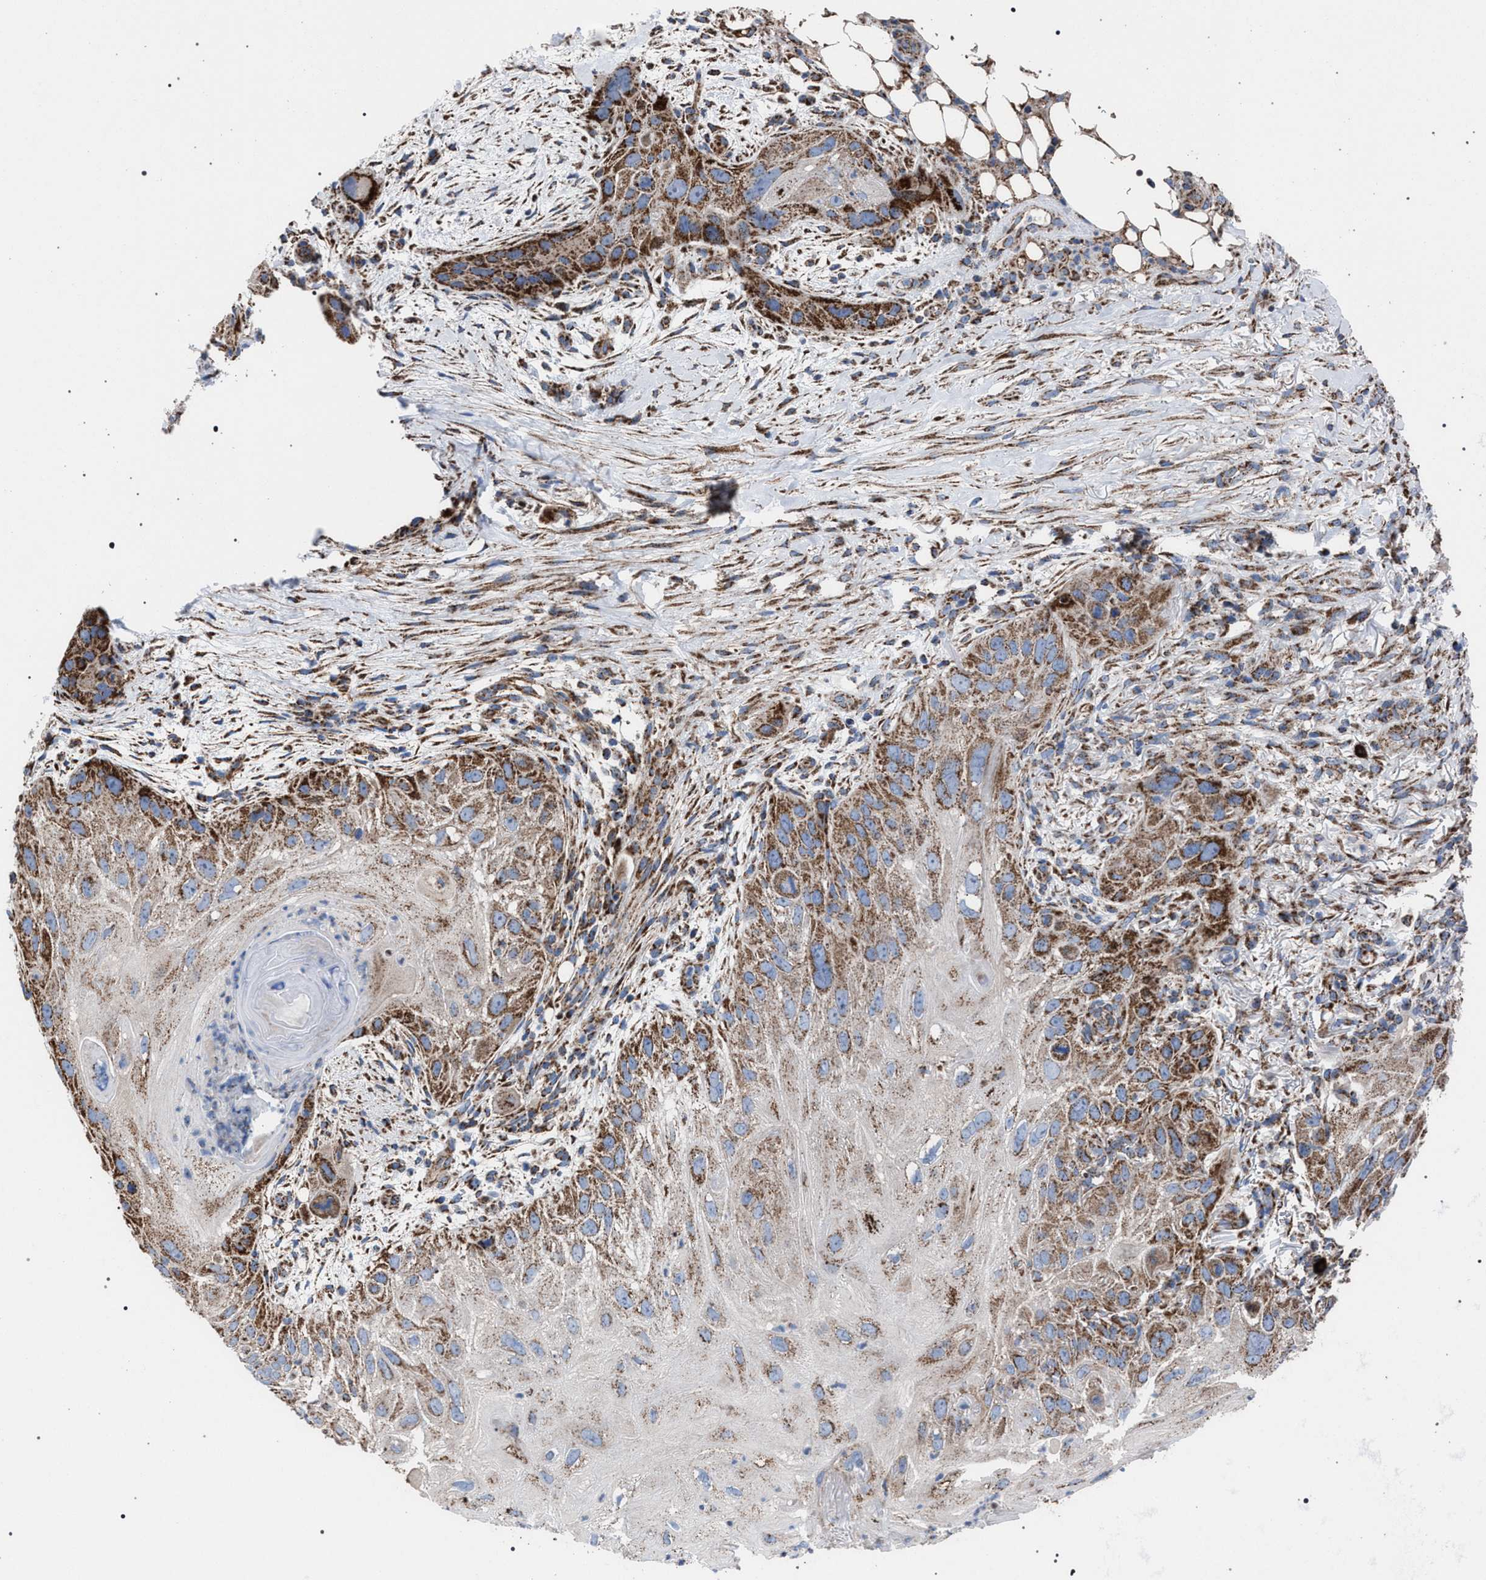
{"staining": {"intensity": "moderate", "quantity": "<25%", "location": "cytoplasmic/membranous"}, "tissue": "skin cancer", "cell_type": "Tumor cells", "image_type": "cancer", "snomed": [{"axis": "morphology", "description": "Squamous cell carcinoma, NOS"}, {"axis": "topography", "description": "Skin"}], "caption": "Immunohistochemical staining of skin cancer (squamous cell carcinoma) demonstrates low levels of moderate cytoplasmic/membranous staining in approximately <25% of tumor cells. The staining was performed using DAB (3,3'-diaminobenzidine) to visualize the protein expression in brown, while the nuclei were stained in blue with hematoxylin (Magnification: 20x).", "gene": "VPS13A", "patient": {"sex": "female", "age": 77}}